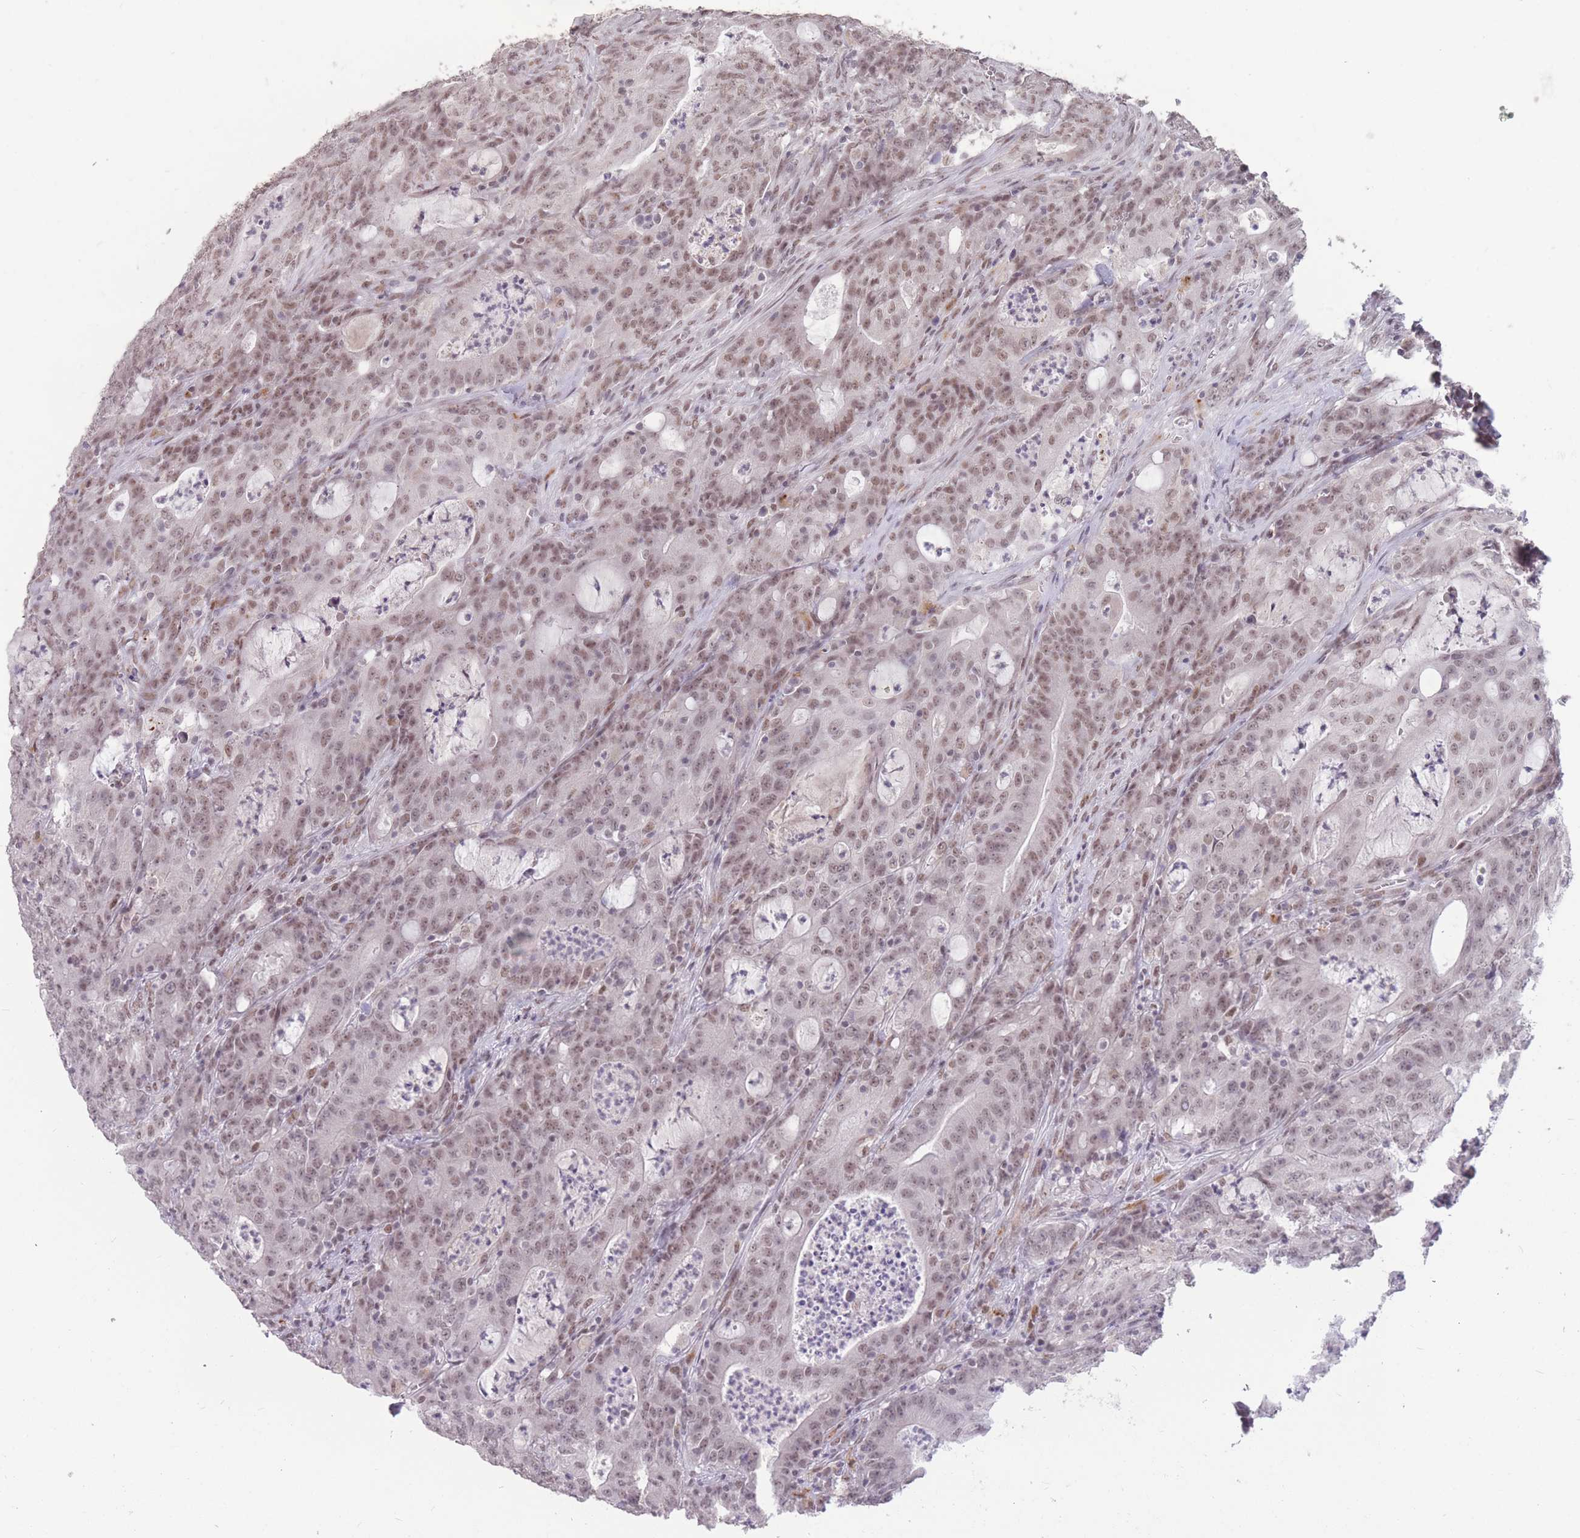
{"staining": {"intensity": "weak", "quantity": "25%-75%", "location": "nuclear"}, "tissue": "colorectal cancer", "cell_type": "Tumor cells", "image_type": "cancer", "snomed": [{"axis": "morphology", "description": "Adenocarcinoma, NOS"}, {"axis": "topography", "description": "Colon"}], "caption": "High-magnification brightfield microscopy of colorectal cancer stained with DAB (brown) and counterstained with hematoxylin (blue). tumor cells exhibit weak nuclear positivity is present in approximately25%-75% of cells.", "gene": "HNRNPUL1", "patient": {"sex": "male", "age": 83}}